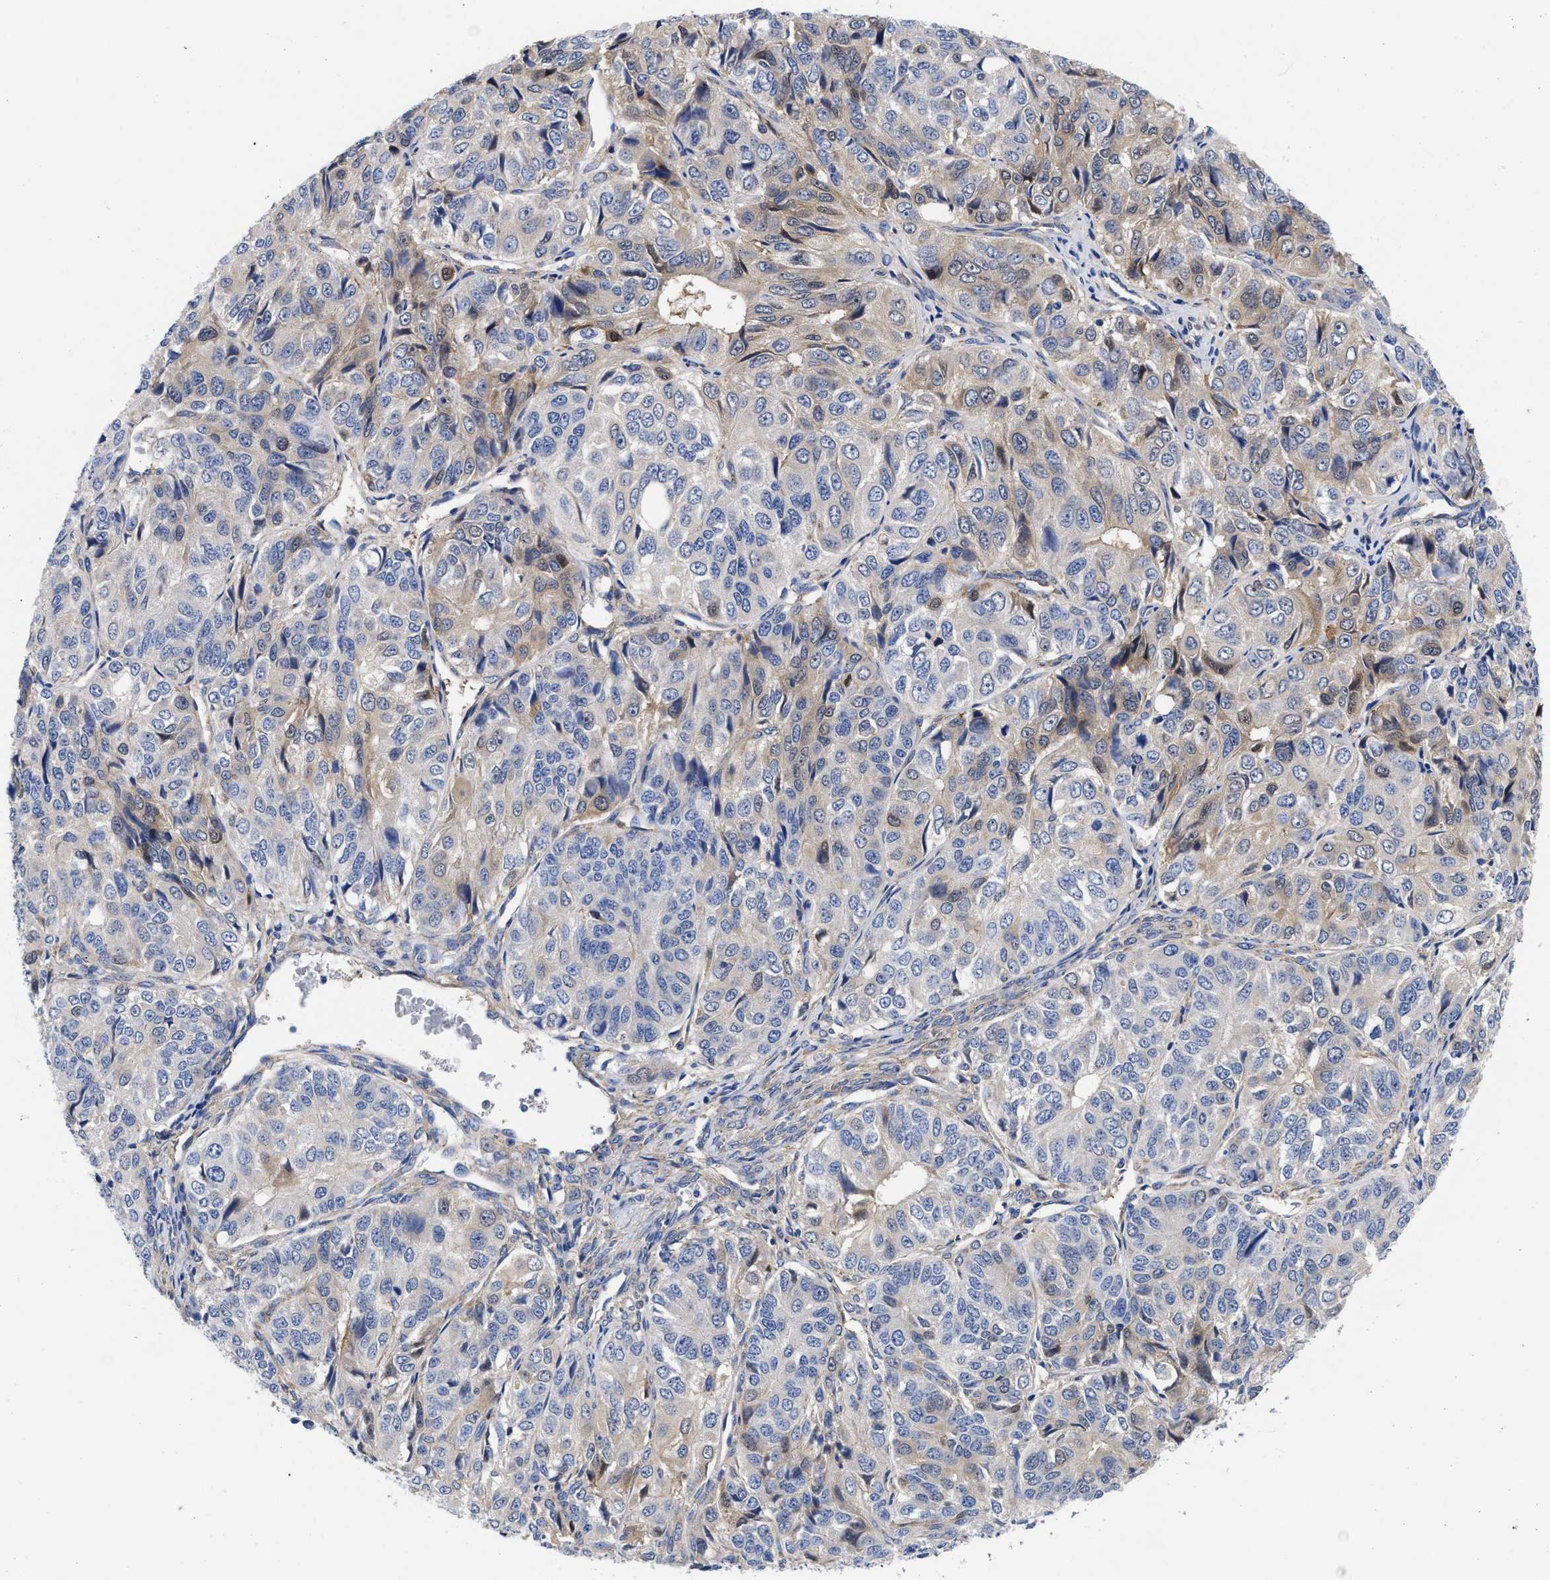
{"staining": {"intensity": "moderate", "quantity": "<25%", "location": "cytoplasmic/membranous"}, "tissue": "ovarian cancer", "cell_type": "Tumor cells", "image_type": "cancer", "snomed": [{"axis": "morphology", "description": "Carcinoma, endometroid"}, {"axis": "topography", "description": "Ovary"}], "caption": "Immunohistochemistry (IHC) staining of ovarian cancer (endometroid carcinoma), which reveals low levels of moderate cytoplasmic/membranous staining in about <25% of tumor cells indicating moderate cytoplasmic/membranous protein expression. The staining was performed using DAB (brown) for protein detection and nuclei were counterstained in hematoxylin (blue).", "gene": "RBKS", "patient": {"sex": "female", "age": 51}}